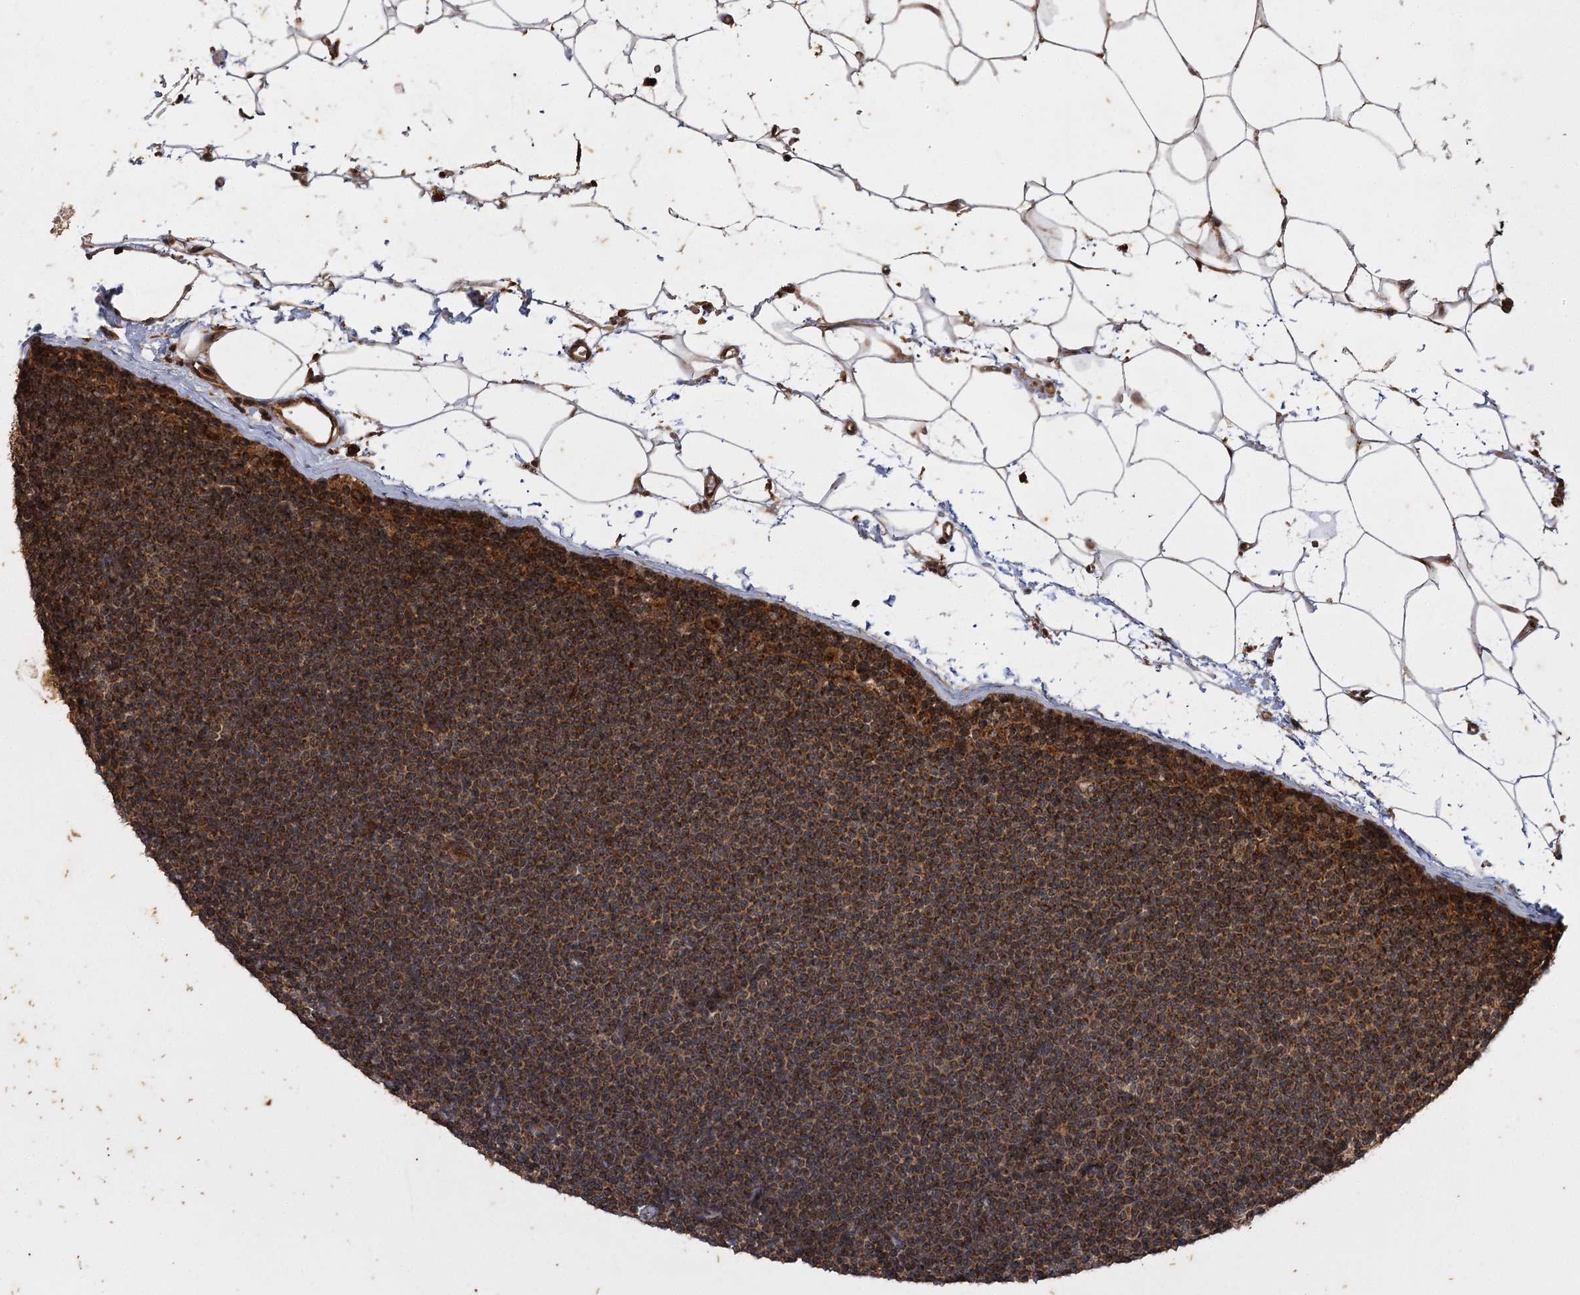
{"staining": {"intensity": "moderate", "quantity": ">75%", "location": "cytoplasmic/membranous"}, "tissue": "lymphoma", "cell_type": "Tumor cells", "image_type": "cancer", "snomed": [{"axis": "morphology", "description": "Malignant lymphoma, non-Hodgkin's type, Low grade"}, {"axis": "topography", "description": "Lymph node"}], "caption": "Immunohistochemistry (IHC) (DAB (3,3'-diaminobenzidine)) staining of lymphoma exhibits moderate cytoplasmic/membranous protein expression in about >75% of tumor cells.", "gene": "IL11RA", "patient": {"sex": "female", "age": 53}}